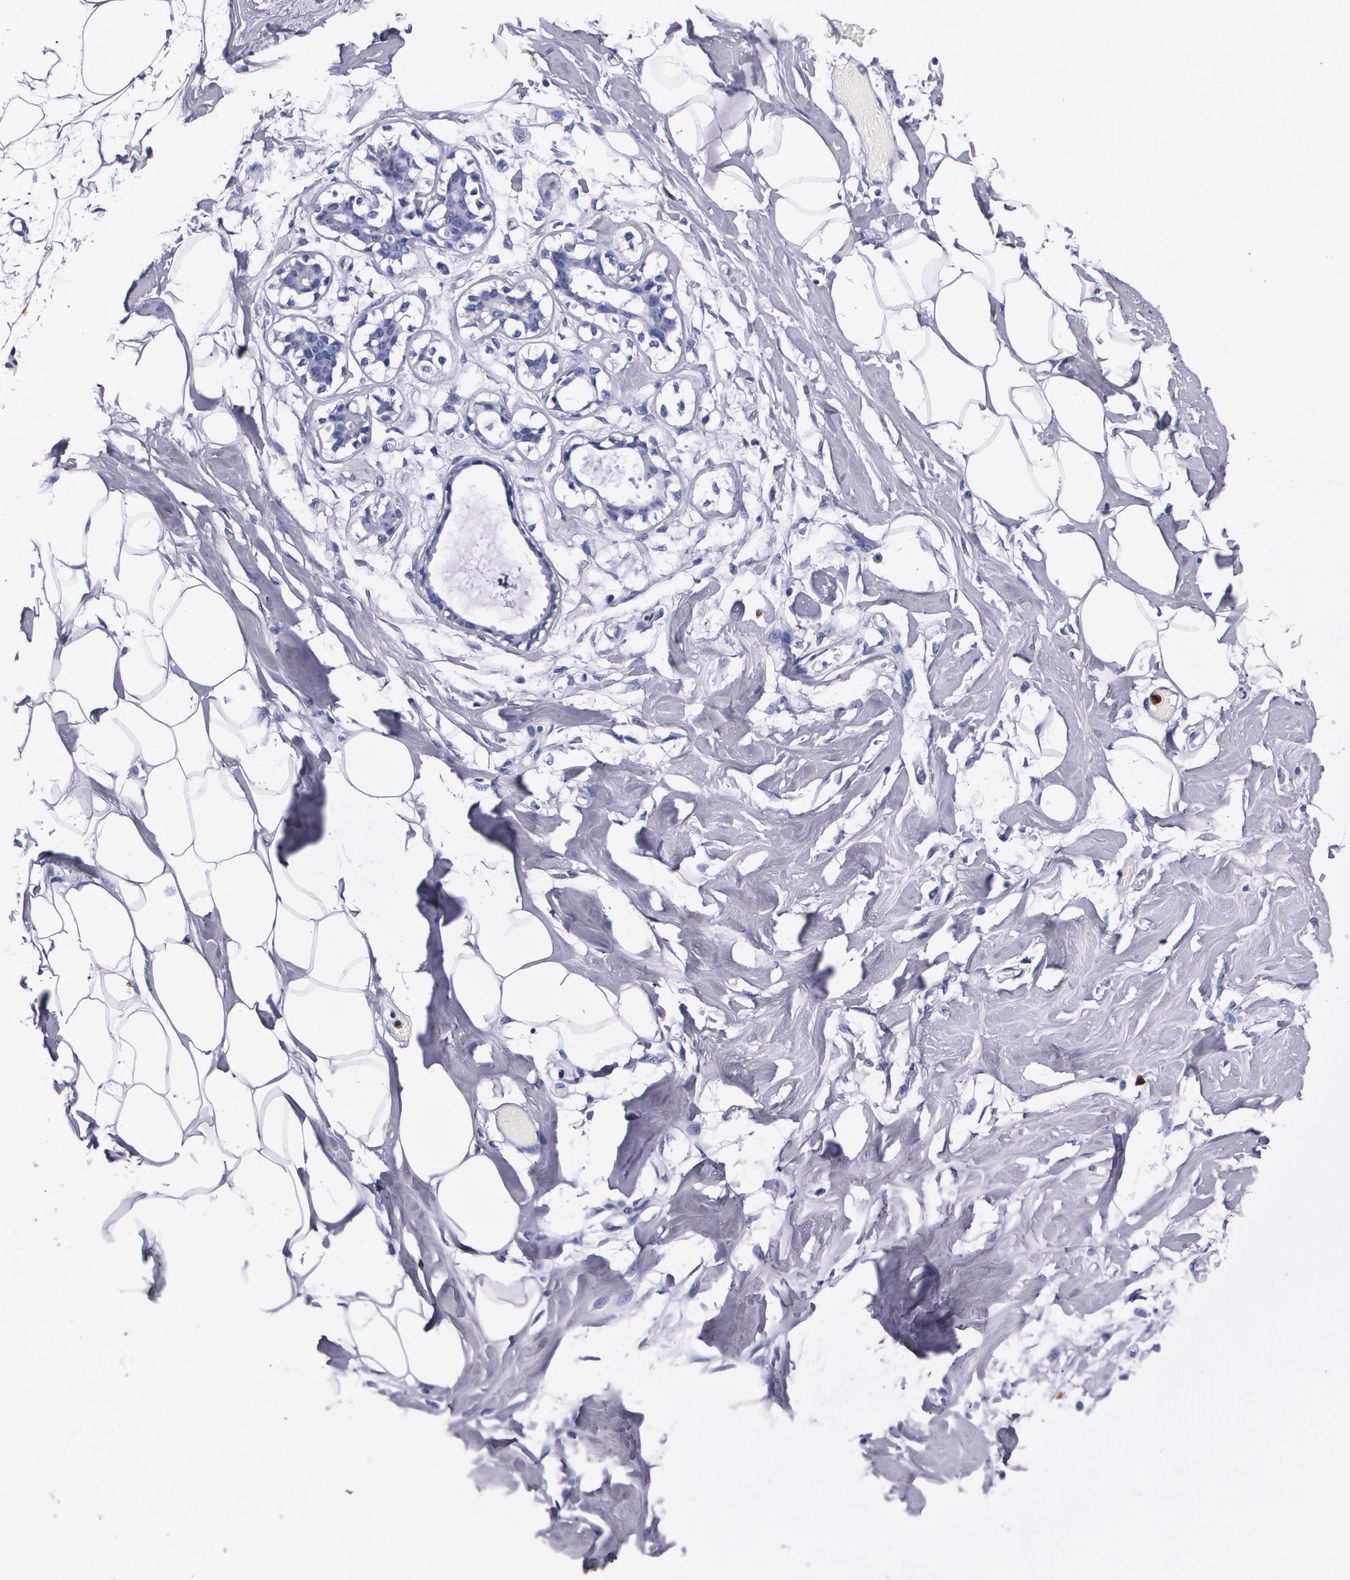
{"staining": {"intensity": "negative", "quantity": "none", "location": "none"}, "tissue": "breast", "cell_type": "Adipocytes", "image_type": "normal", "snomed": [{"axis": "morphology", "description": "Normal tissue, NOS"}, {"axis": "morphology", "description": "Fibrosis, NOS"}, {"axis": "topography", "description": "Breast"}], "caption": "Immunohistochemical staining of unremarkable breast exhibits no significant staining in adipocytes. Brightfield microscopy of IHC stained with DAB (3,3'-diaminobenzidine) (brown) and hematoxylin (blue), captured at high magnification.", "gene": "S100A8", "patient": {"sex": "female", "age": 39}}